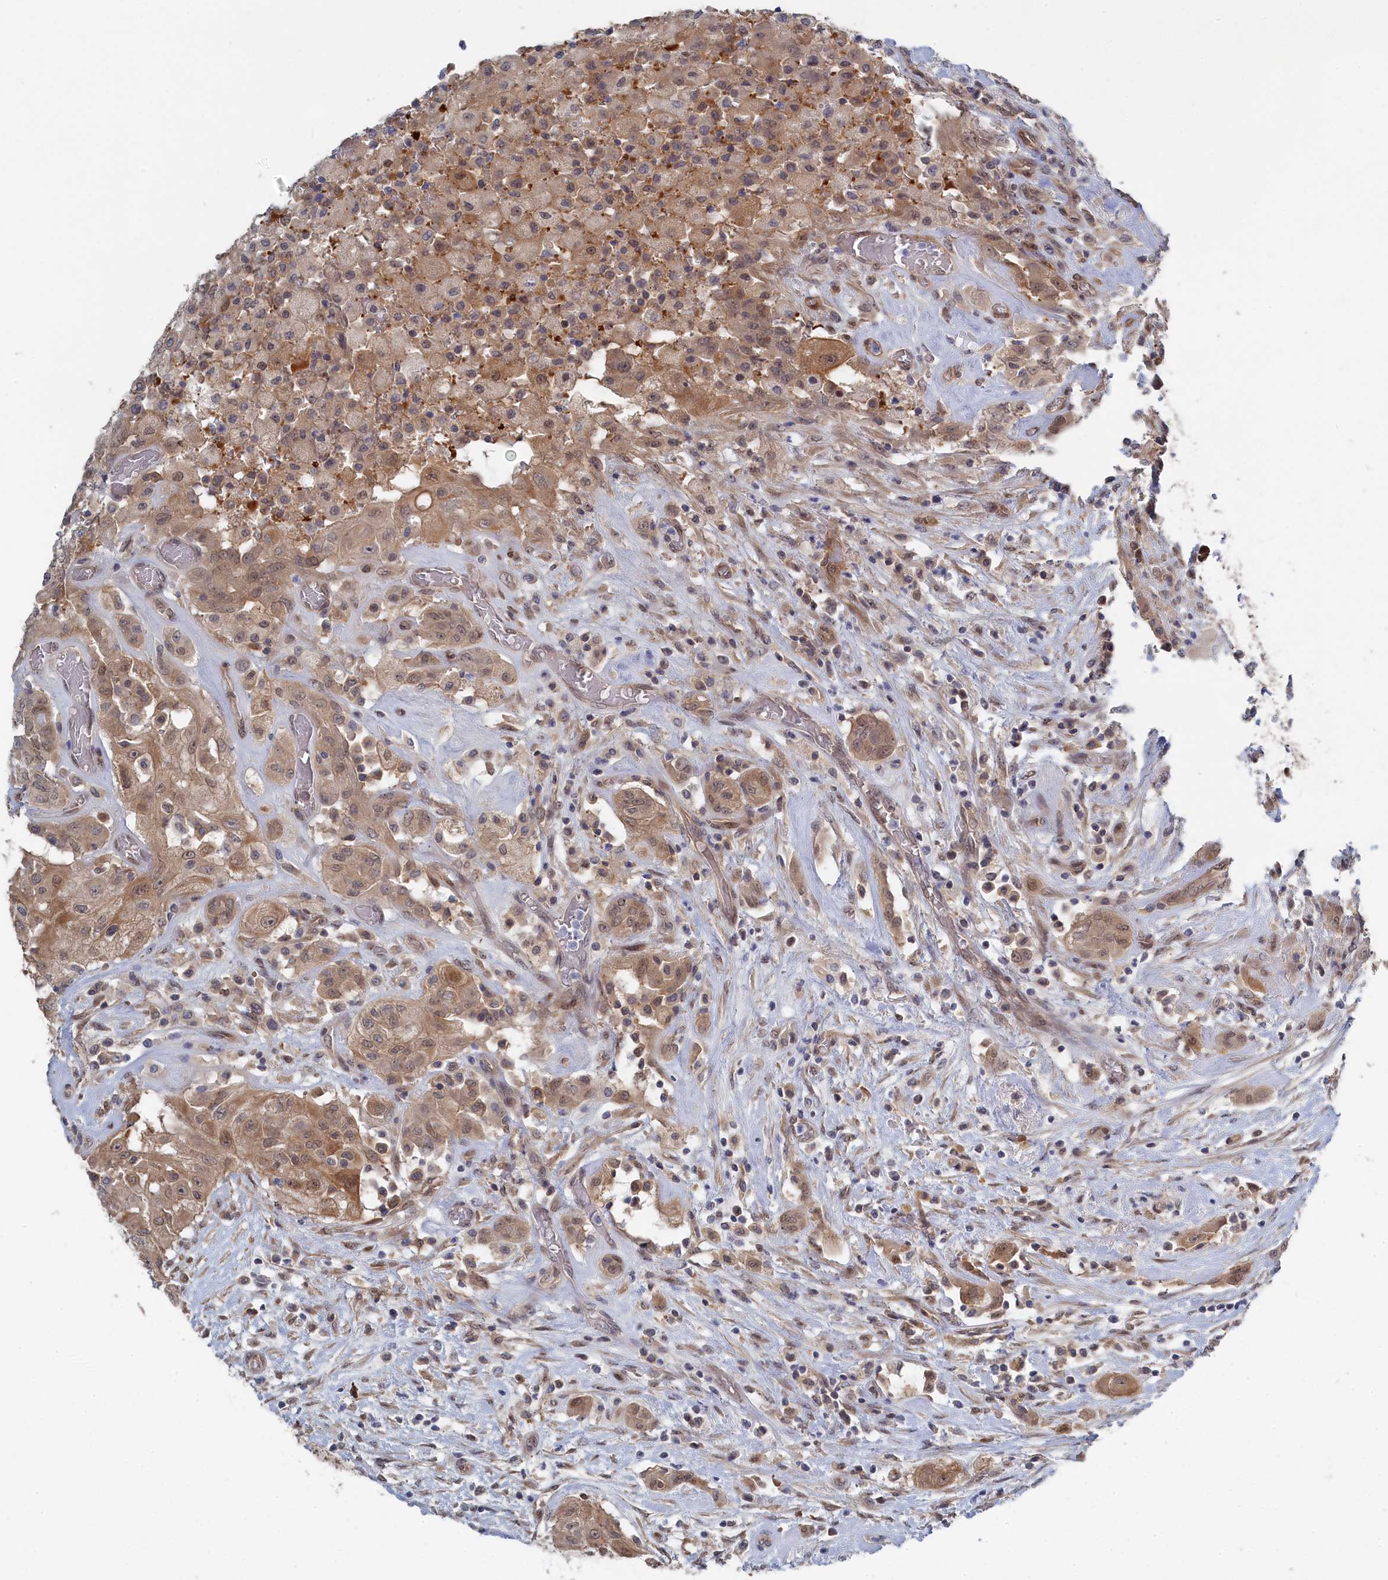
{"staining": {"intensity": "moderate", "quantity": ">75%", "location": "cytoplasmic/membranous,nuclear"}, "tissue": "thyroid cancer", "cell_type": "Tumor cells", "image_type": "cancer", "snomed": [{"axis": "morphology", "description": "Papillary adenocarcinoma, NOS"}, {"axis": "topography", "description": "Thyroid gland"}], "caption": "A brown stain labels moderate cytoplasmic/membranous and nuclear staining of a protein in thyroid cancer tumor cells.", "gene": "IRGQ", "patient": {"sex": "female", "age": 59}}